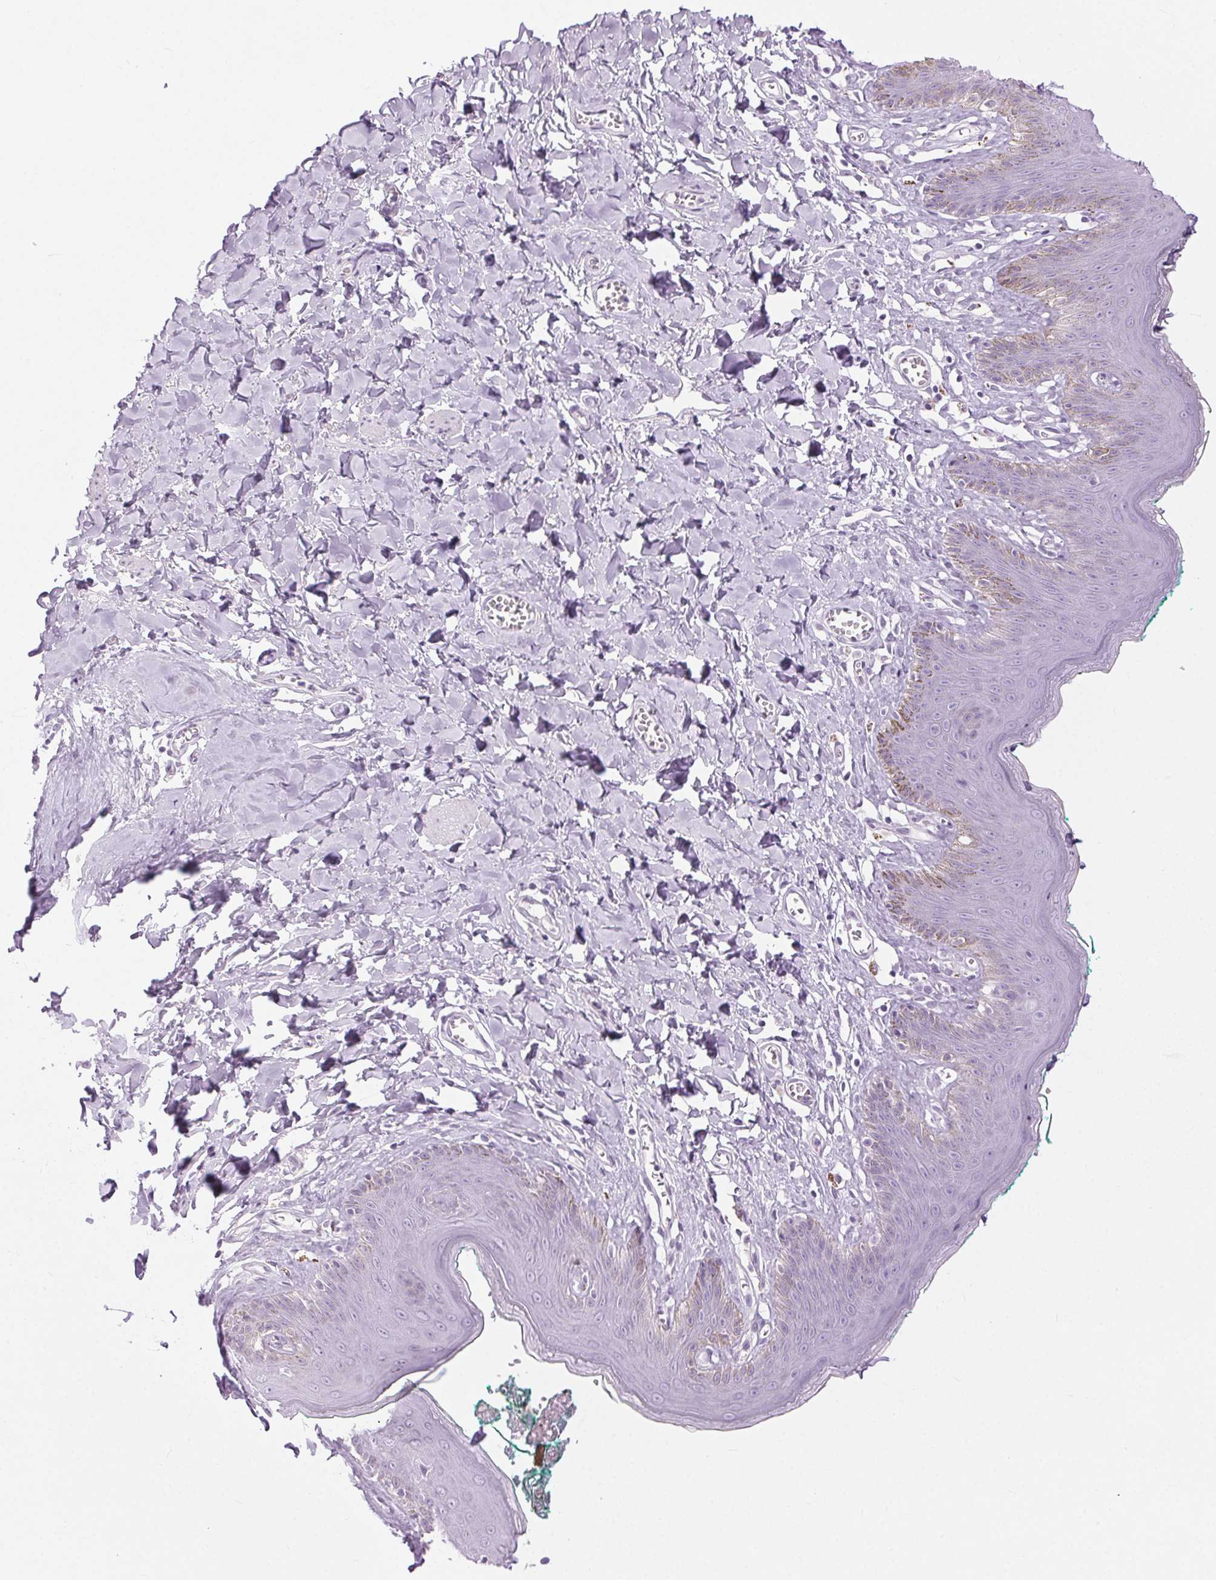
{"staining": {"intensity": "weak", "quantity": "<25%", "location": "cytoplasmic/membranous"}, "tissue": "skin", "cell_type": "Epidermal cells", "image_type": "normal", "snomed": [{"axis": "morphology", "description": "Normal tissue, NOS"}, {"axis": "topography", "description": "Vulva"}, {"axis": "topography", "description": "Peripheral nerve tissue"}], "caption": "This is an immunohistochemistry photomicrograph of benign human skin. There is no expression in epidermal cells.", "gene": "BEND2", "patient": {"sex": "female", "age": 66}}